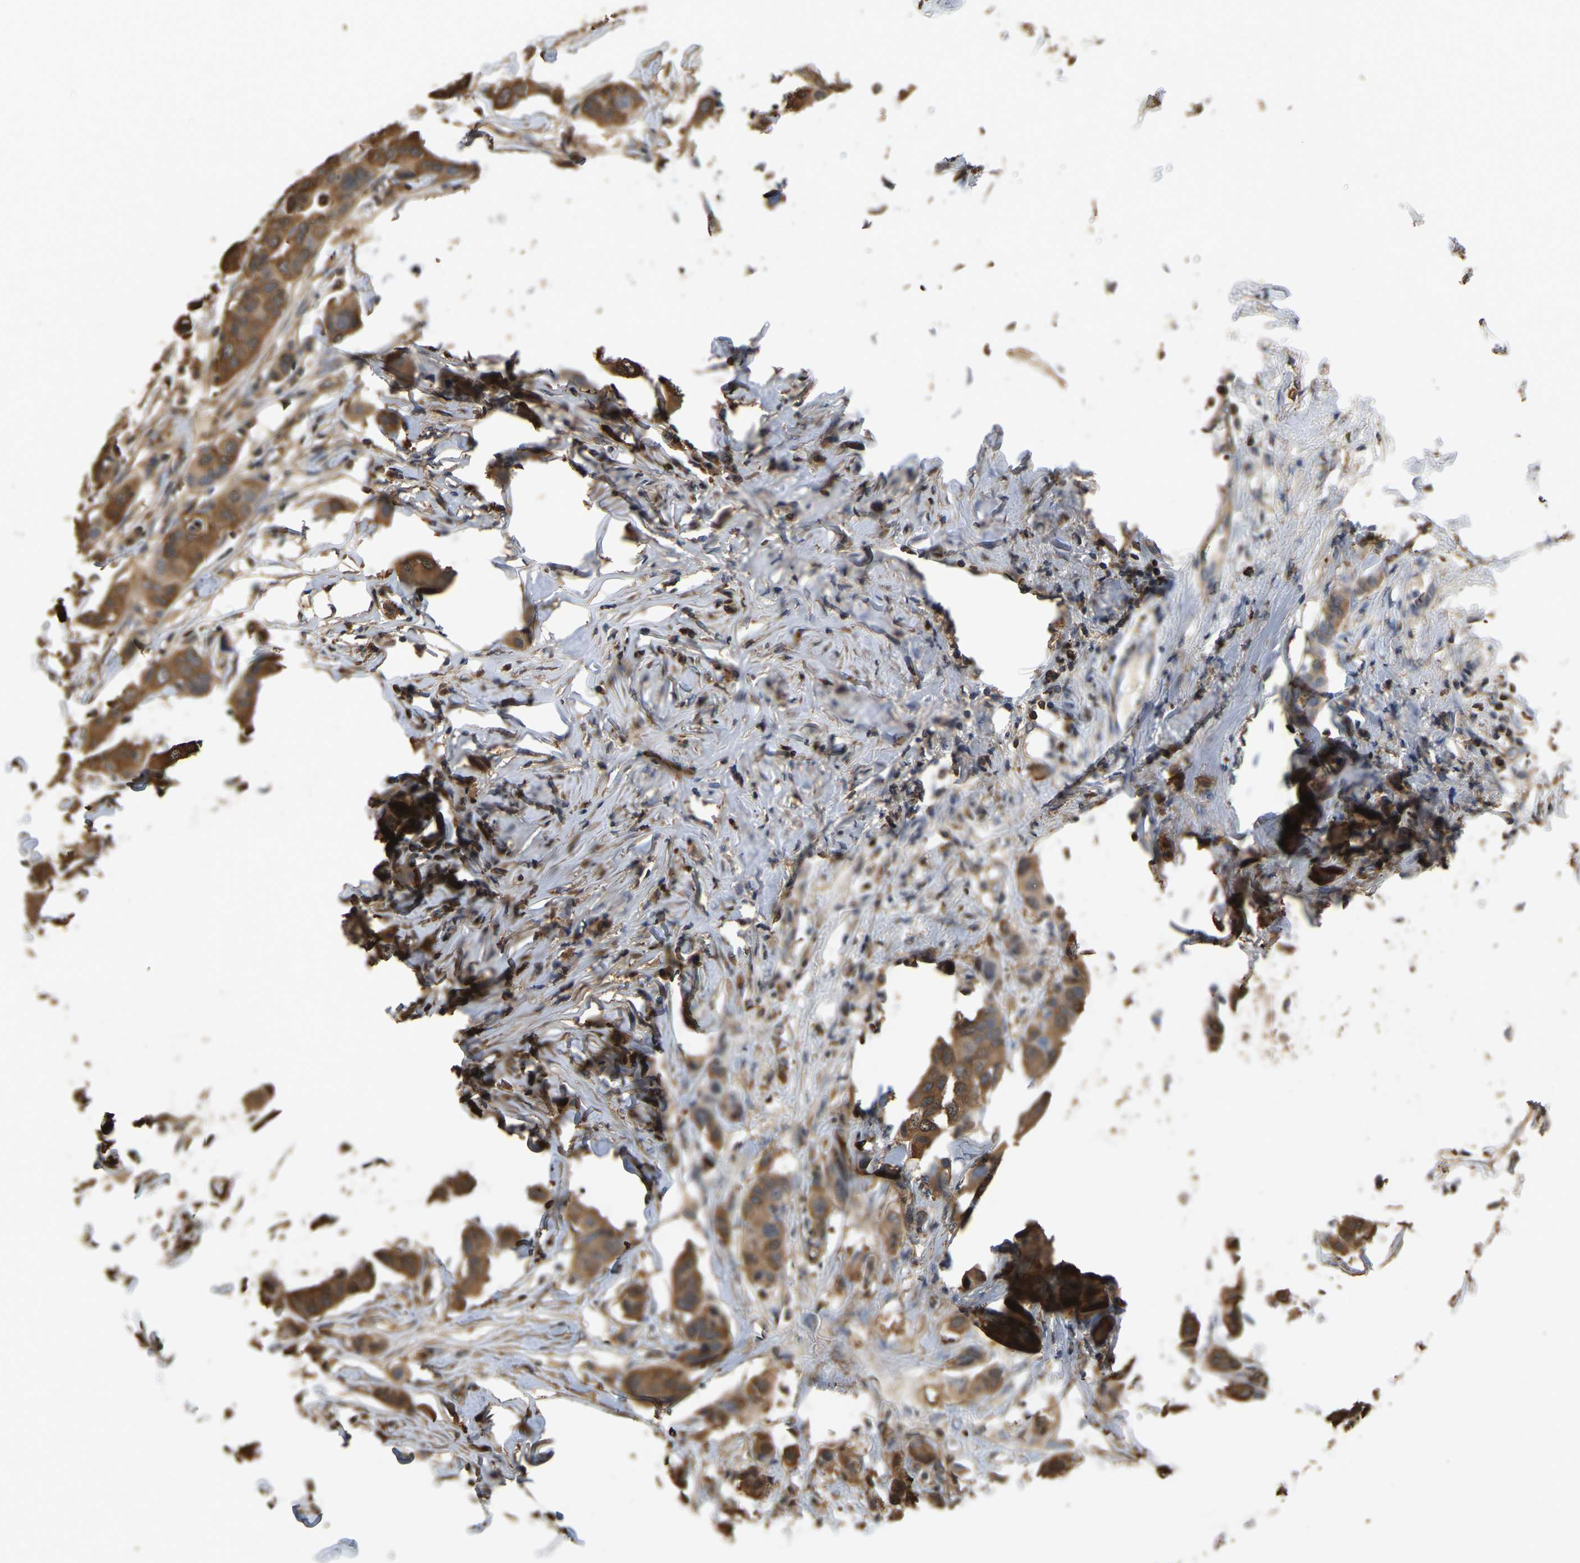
{"staining": {"intensity": "moderate", "quantity": ">75%", "location": "cytoplasmic/membranous"}, "tissue": "breast cancer", "cell_type": "Tumor cells", "image_type": "cancer", "snomed": [{"axis": "morphology", "description": "Duct carcinoma"}, {"axis": "topography", "description": "Breast"}], "caption": "A photomicrograph of human invasive ductal carcinoma (breast) stained for a protein demonstrates moderate cytoplasmic/membranous brown staining in tumor cells.", "gene": "LDHB", "patient": {"sex": "female", "age": 50}}